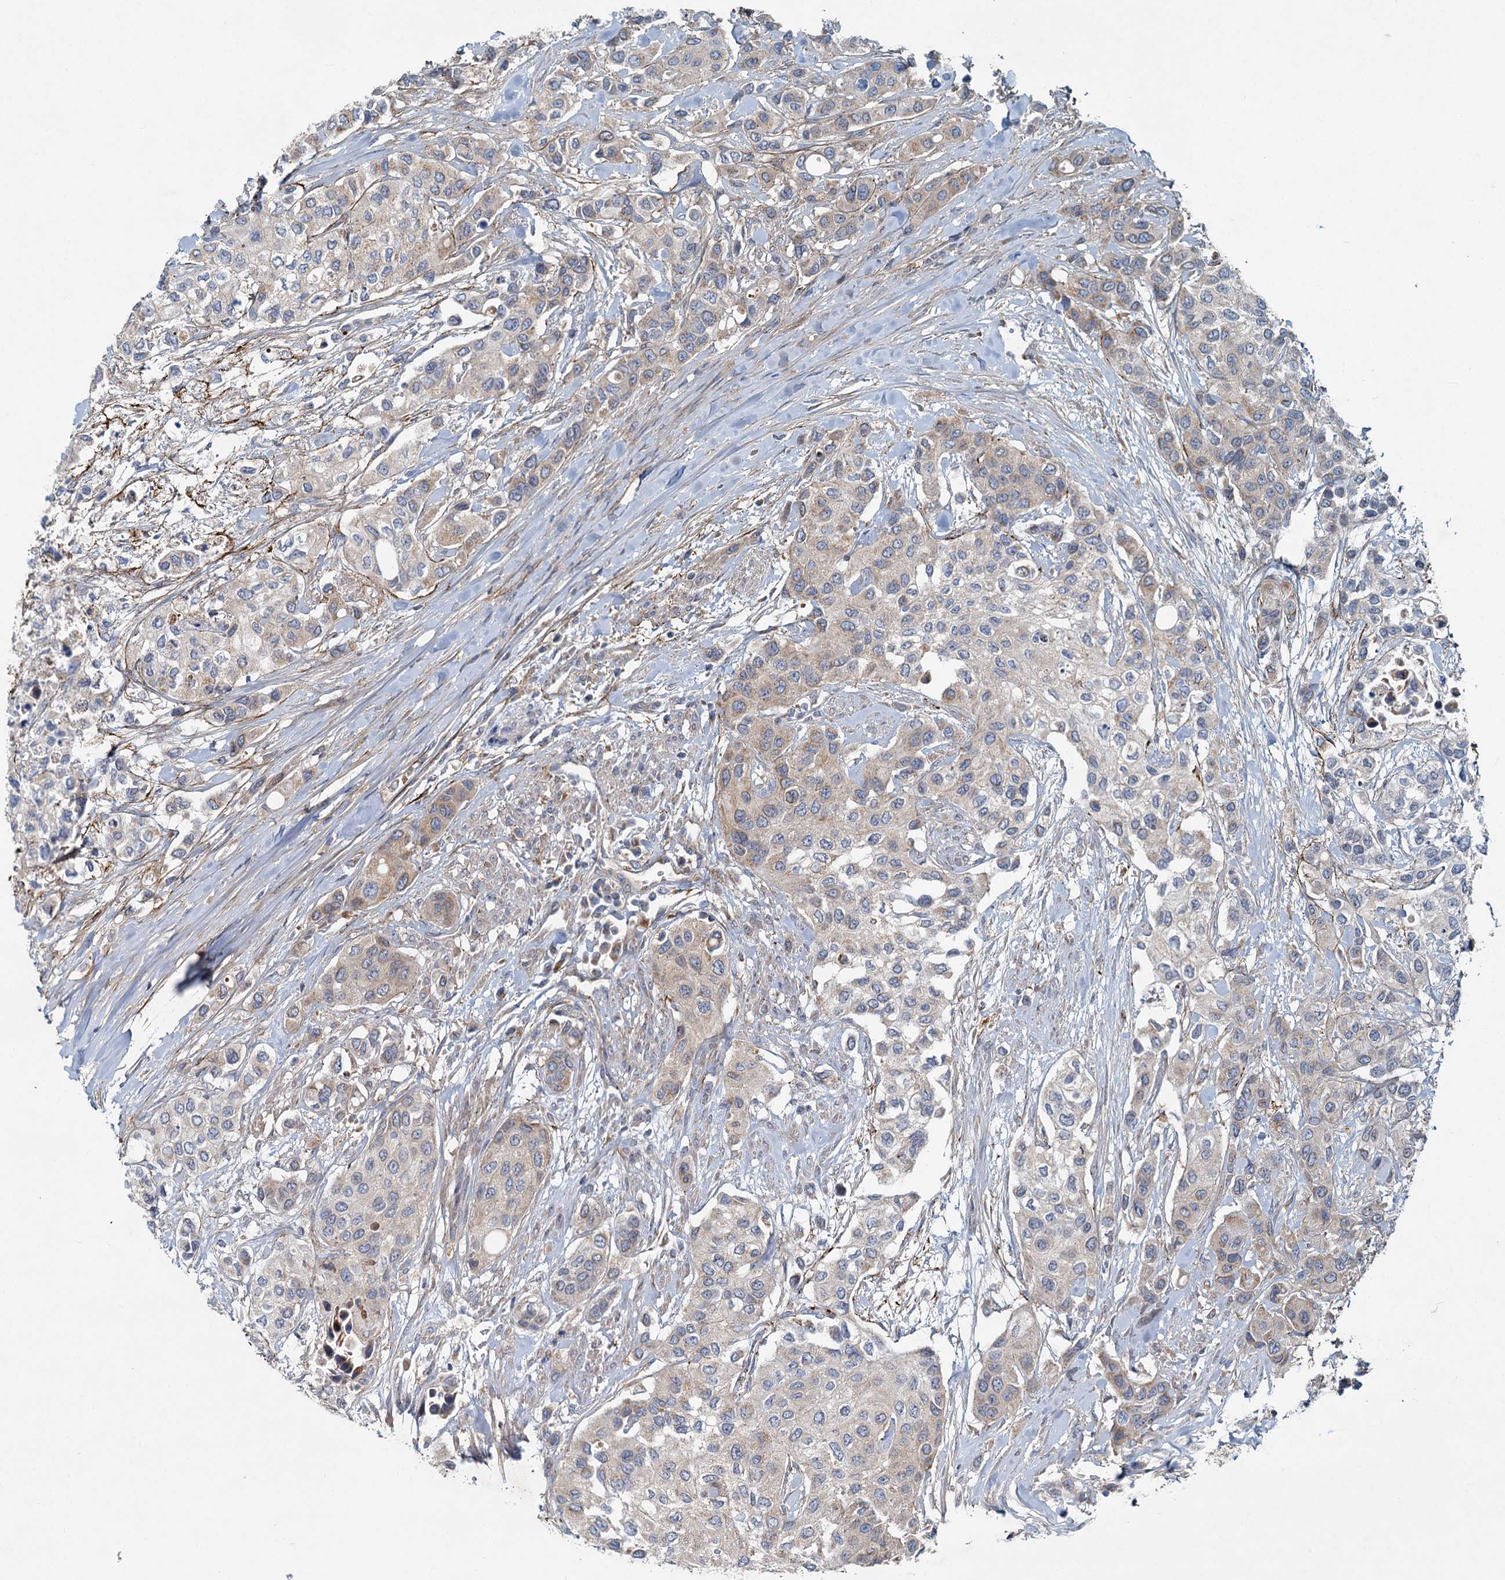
{"staining": {"intensity": "weak", "quantity": "25%-75%", "location": "cytoplasmic/membranous"}, "tissue": "urothelial cancer", "cell_type": "Tumor cells", "image_type": "cancer", "snomed": [{"axis": "morphology", "description": "Normal tissue, NOS"}, {"axis": "morphology", "description": "Urothelial carcinoma, High grade"}, {"axis": "topography", "description": "Vascular tissue"}, {"axis": "topography", "description": "Urinary bladder"}], "caption": "Protein analysis of urothelial cancer tissue demonstrates weak cytoplasmic/membranous expression in approximately 25%-75% of tumor cells.", "gene": "ADCY2", "patient": {"sex": "female", "age": 56}}